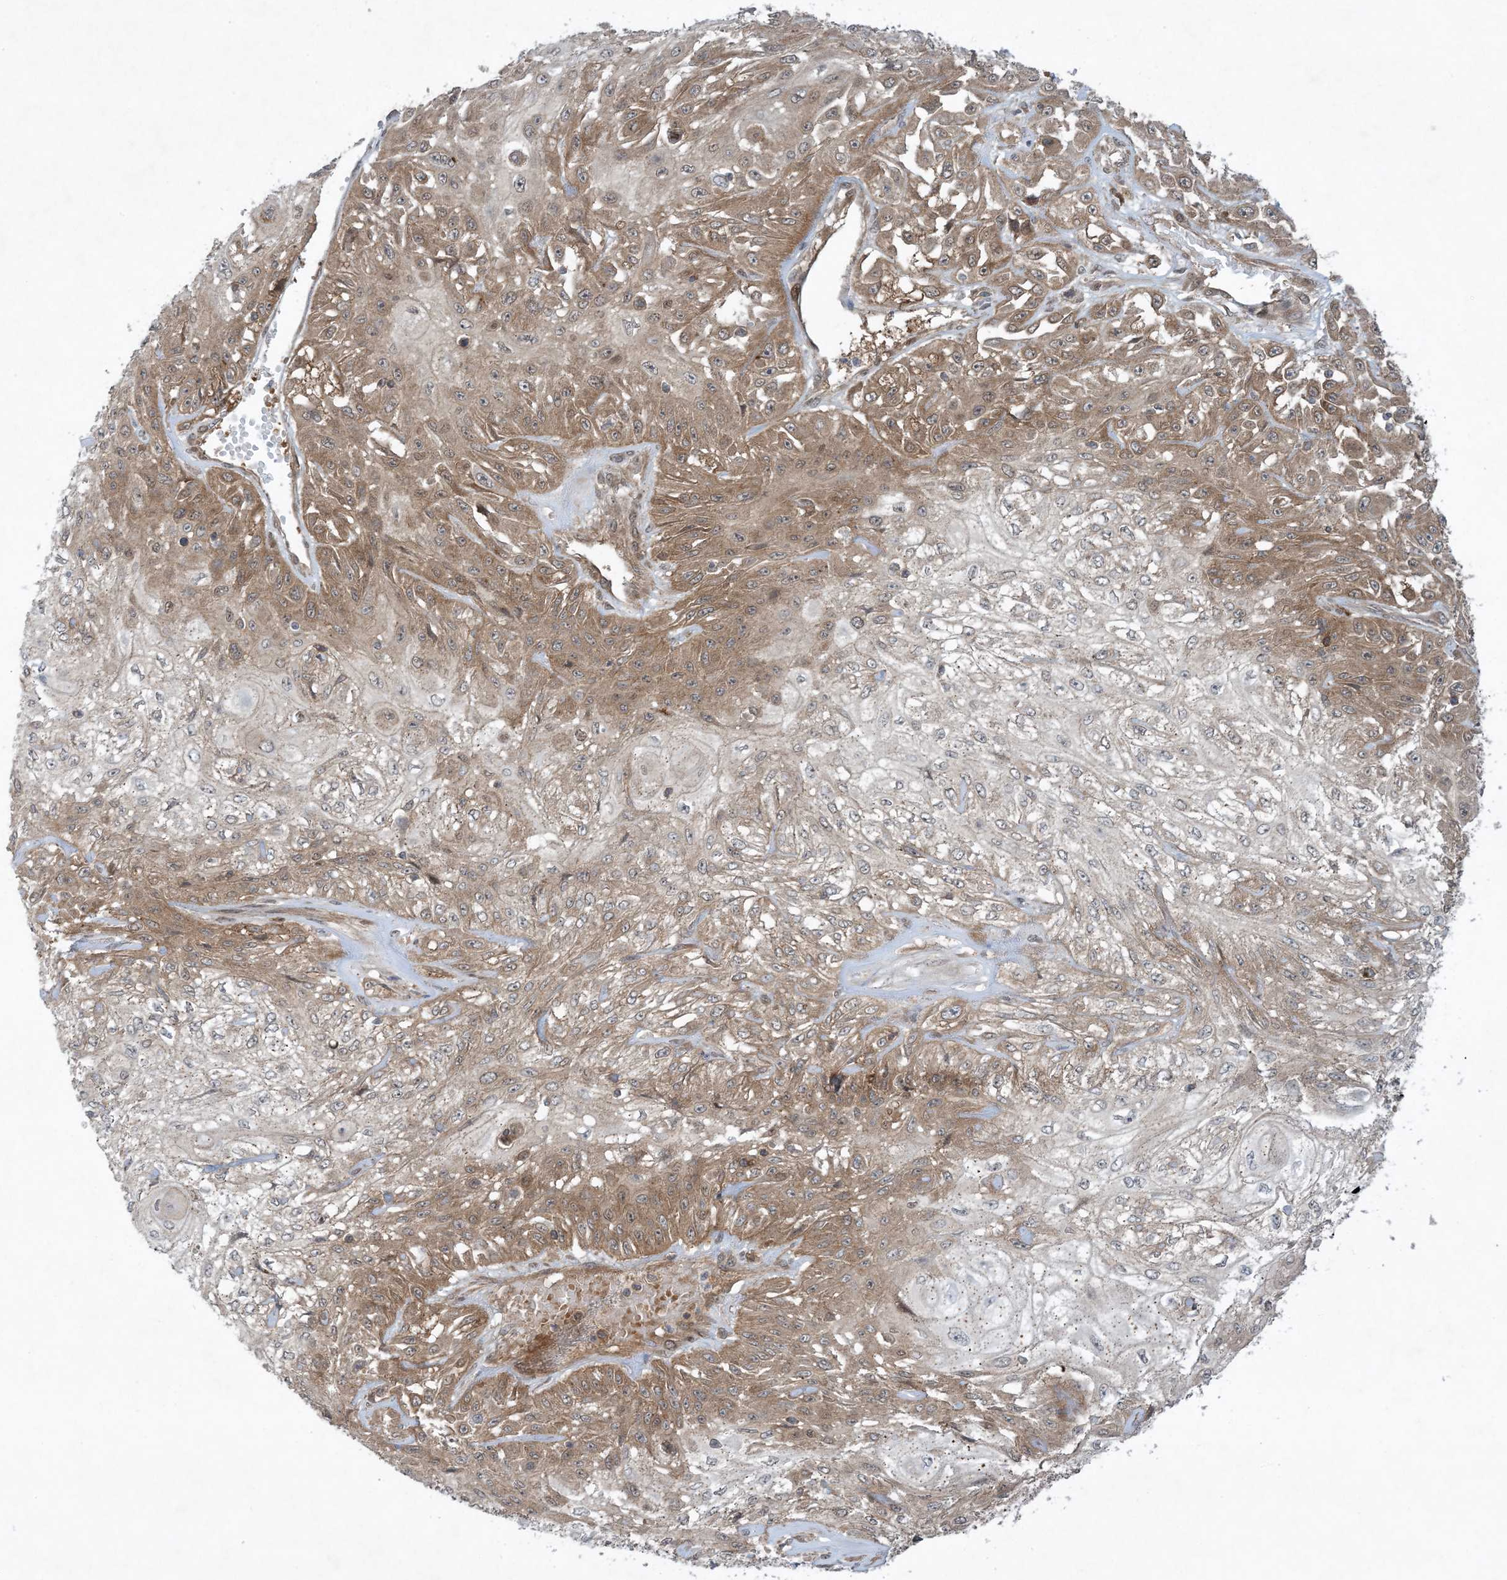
{"staining": {"intensity": "moderate", "quantity": "25%-75%", "location": "cytoplasmic/membranous"}, "tissue": "skin cancer", "cell_type": "Tumor cells", "image_type": "cancer", "snomed": [{"axis": "morphology", "description": "Squamous cell carcinoma, NOS"}, {"axis": "morphology", "description": "Squamous cell carcinoma, metastatic, NOS"}, {"axis": "topography", "description": "Skin"}, {"axis": "topography", "description": "Lymph node"}], "caption": "Skin metastatic squamous cell carcinoma stained for a protein (brown) shows moderate cytoplasmic/membranous positive expression in approximately 25%-75% of tumor cells.", "gene": "STAM2", "patient": {"sex": "male", "age": 75}}